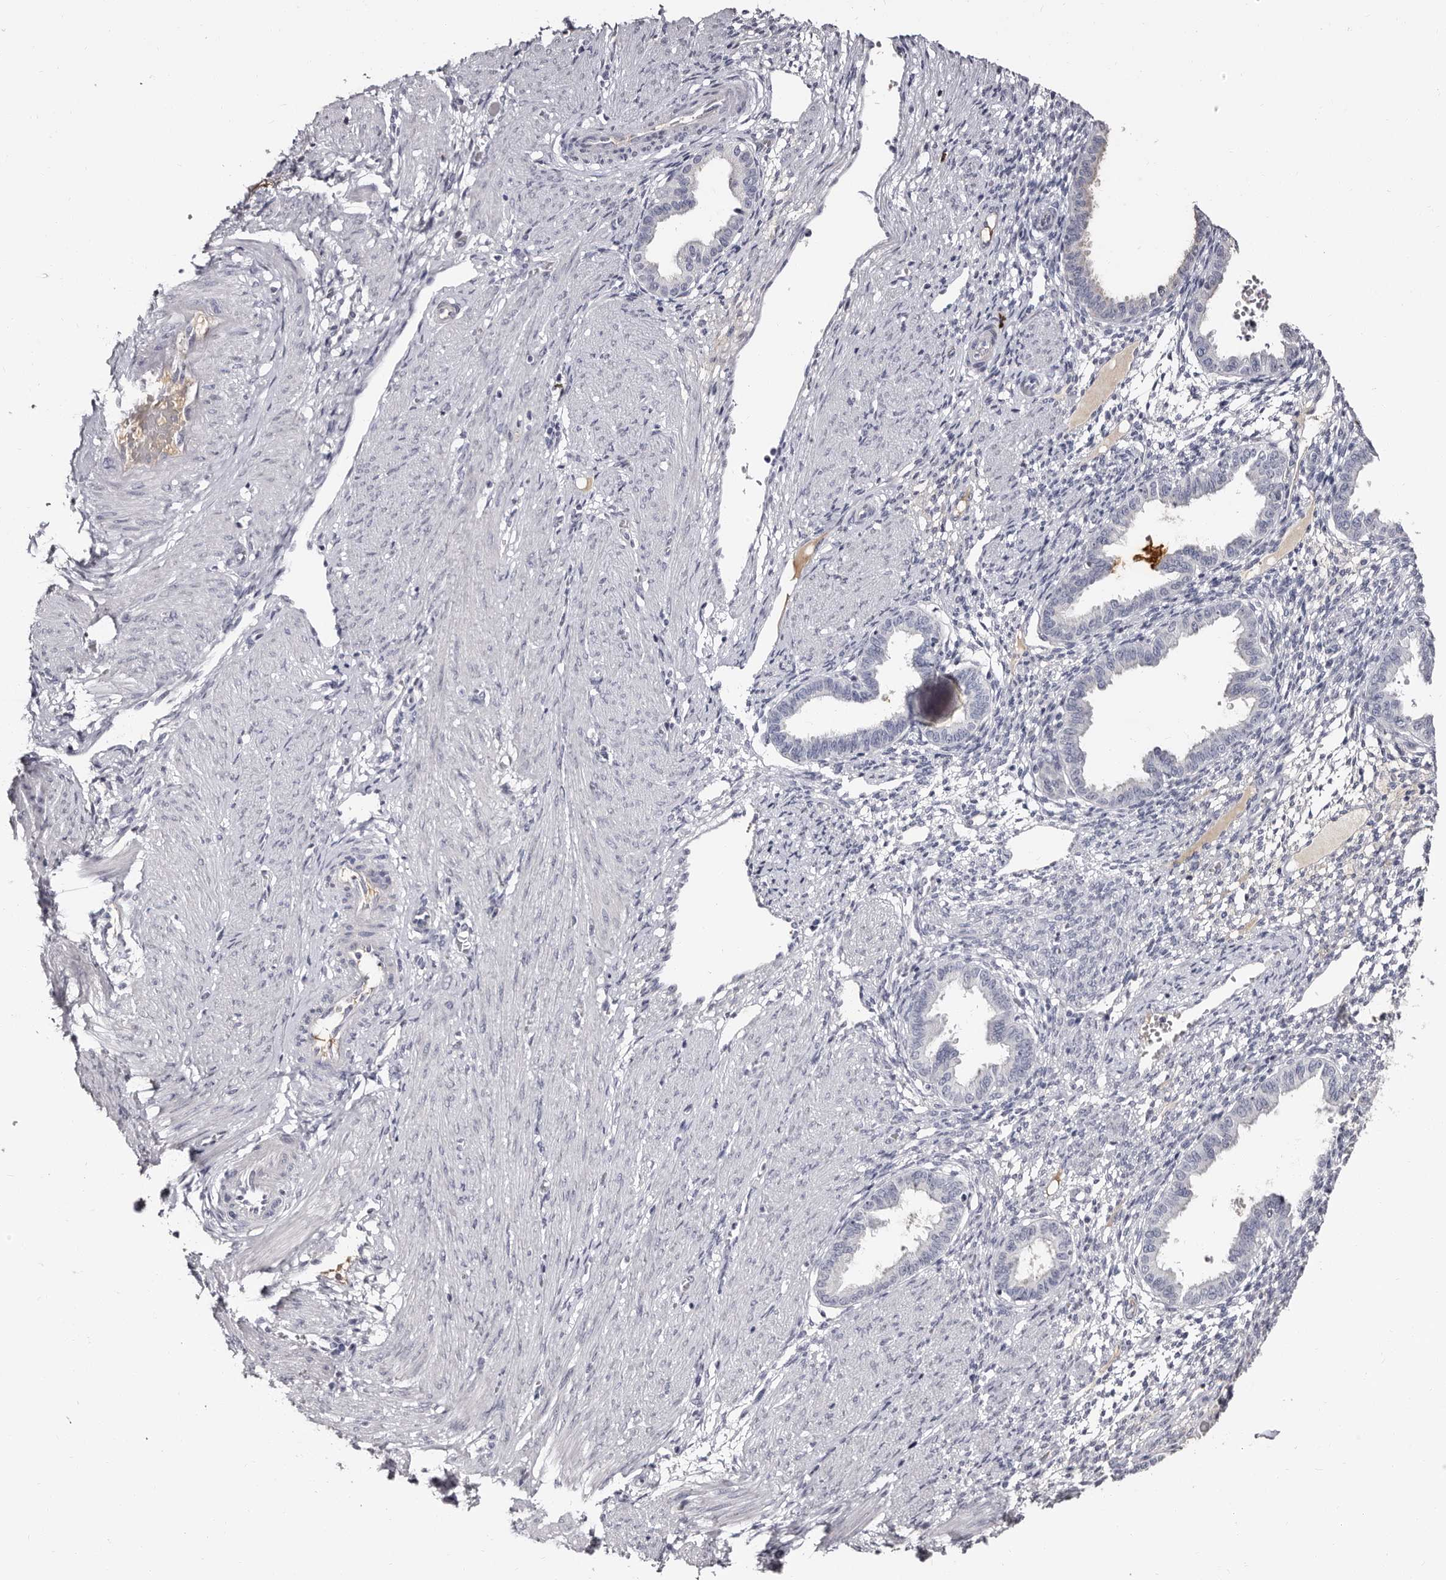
{"staining": {"intensity": "negative", "quantity": "none", "location": "none"}, "tissue": "endometrium", "cell_type": "Cells in endometrial stroma", "image_type": "normal", "snomed": [{"axis": "morphology", "description": "Normal tissue, NOS"}, {"axis": "topography", "description": "Endometrium"}], "caption": "Immunohistochemistry micrograph of benign endometrium: endometrium stained with DAB displays no significant protein positivity in cells in endometrial stroma. Nuclei are stained in blue.", "gene": "TBC1D22B", "patient": {"sex": "female", "age": 33}}